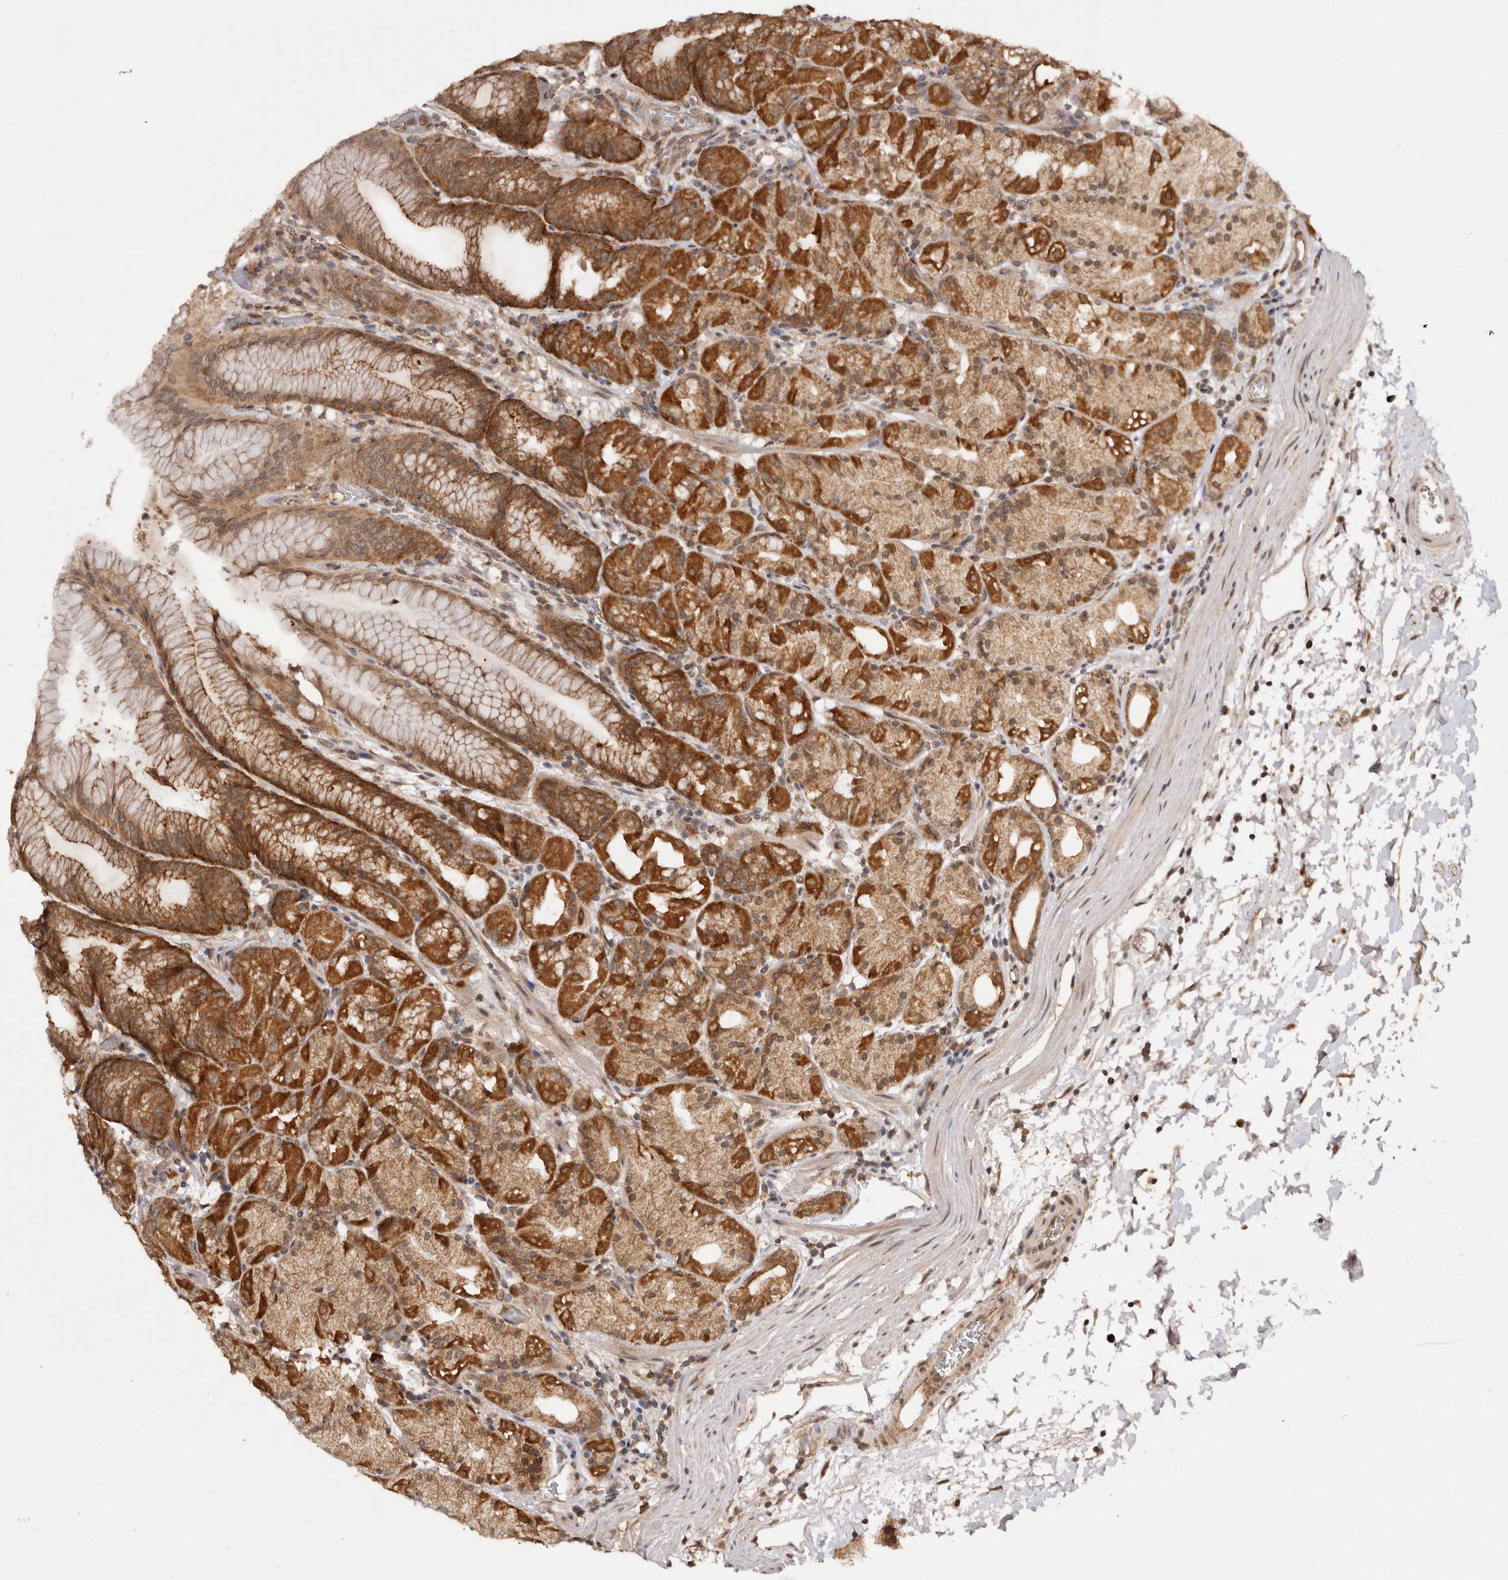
{"staining": {"intensity": "moderate", "quantity": ">75%", "location": "cytoplasmic/membranous,nuclear"}, "tissue": "stomach", "cell_type": "Glandular cells", "image_type": "normal", "snomed": [{"axis": "morphology", "description": "Normal tissue, NOS"}, {"axis": "topography", "description": "Stomach, upper"}], "caption": "IHC of benign stomach displays medium levels of moderate cytoplasmic/membranous,nuclear expression in approximately >75% of glandular cells.", "gene": "TARS2", "patient": {"sex": "male", "age": 48}}